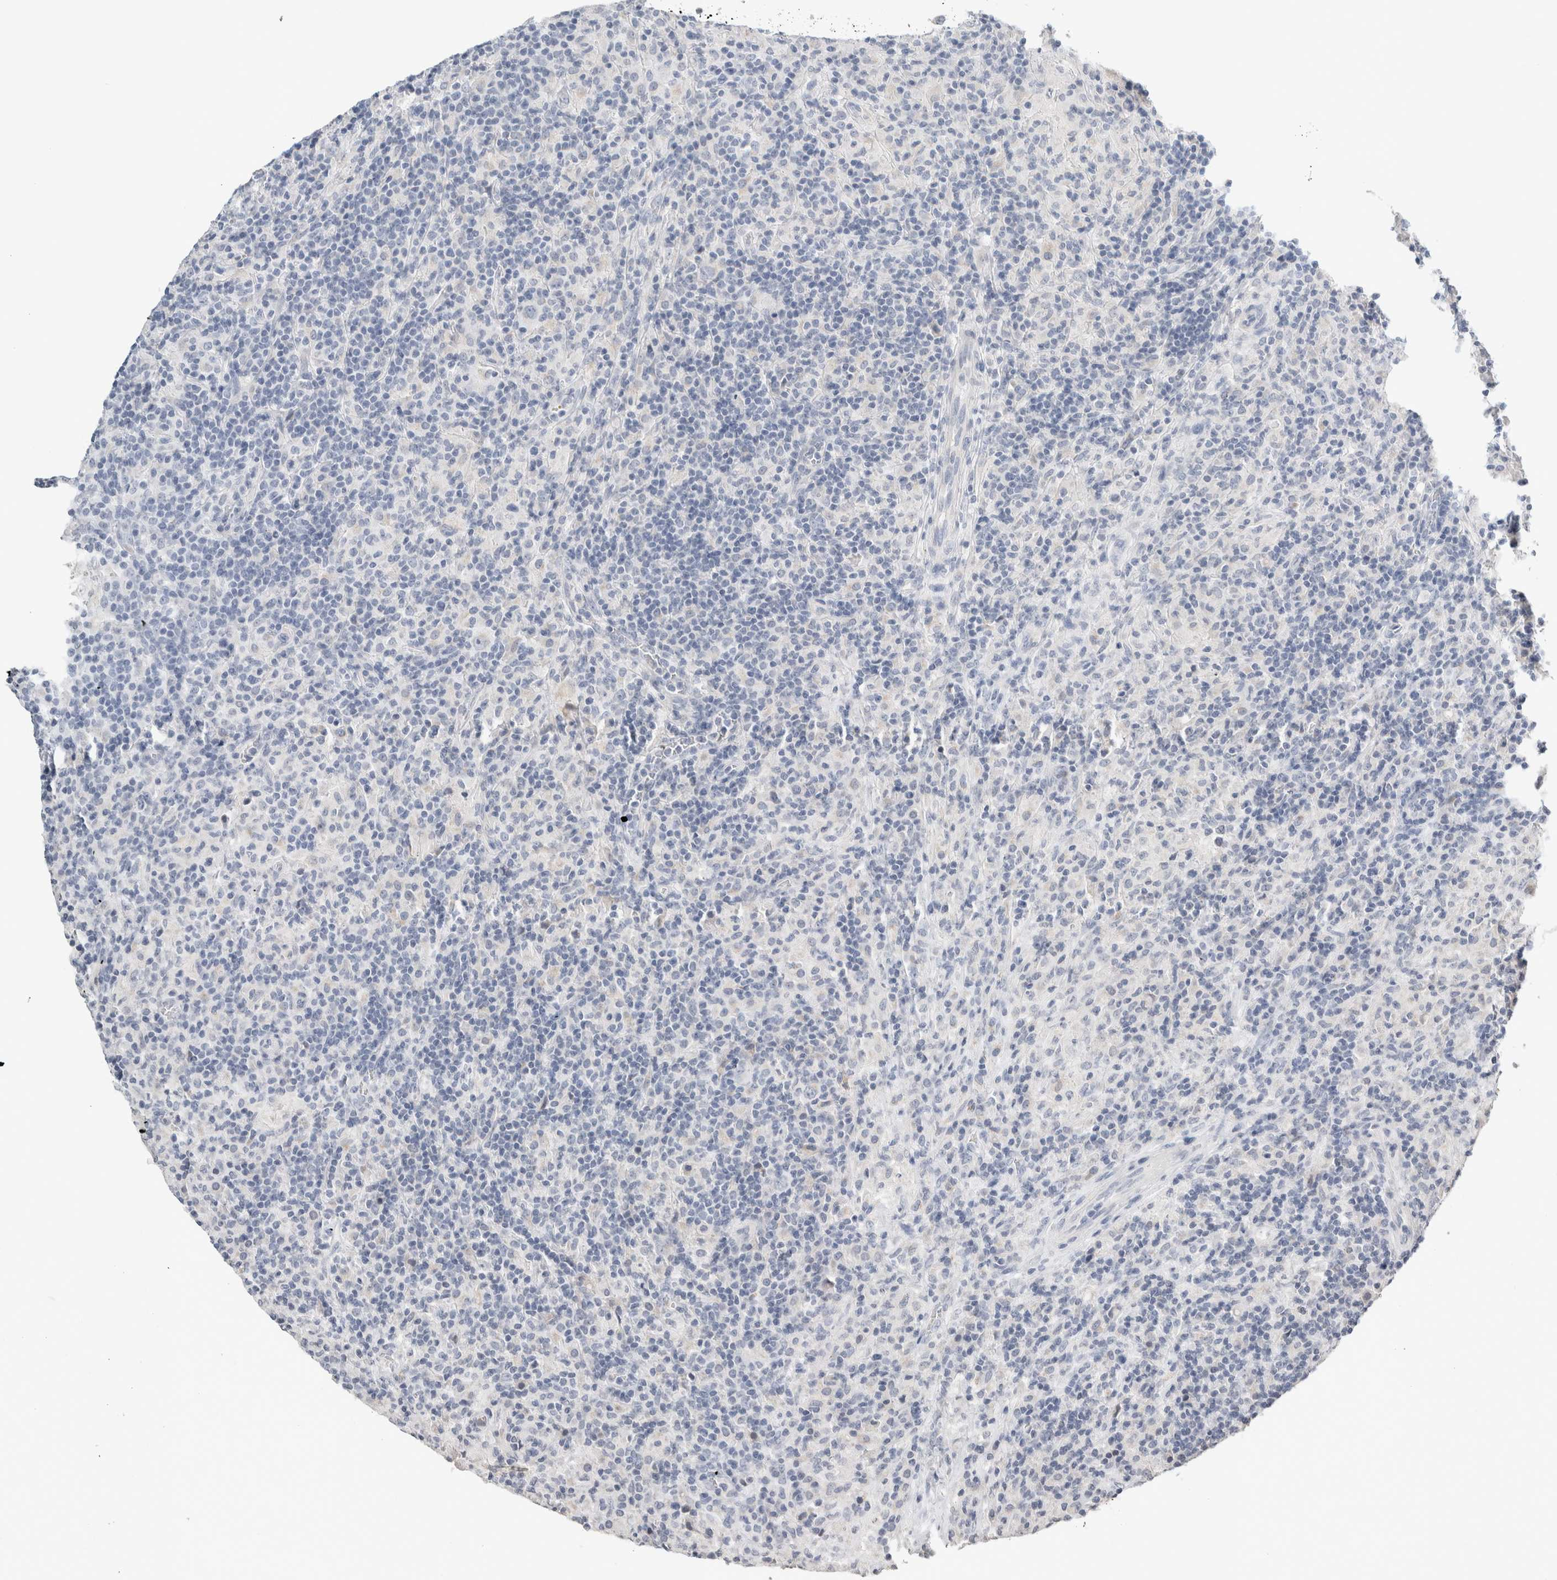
{"staining": {"intensity": "negative", "quantity": "none", "location": "none"}, "tissue": "lymphoma", "cell_type": "Tumor cells", "image_type": "cancer", "snomed": [{"axis": "morphology", "description": "Hodgkin's disease, NOS"}, {"axis": "topography", "description": "Lymph node"}], "caption": "An immunohistochemistry micrograph of Hodgkin's disease is shown. There is no staining in tumor cells of Hodgkin's disease.", "gene": "CRAT", "patient": {"sex": "male", "age": 70}}